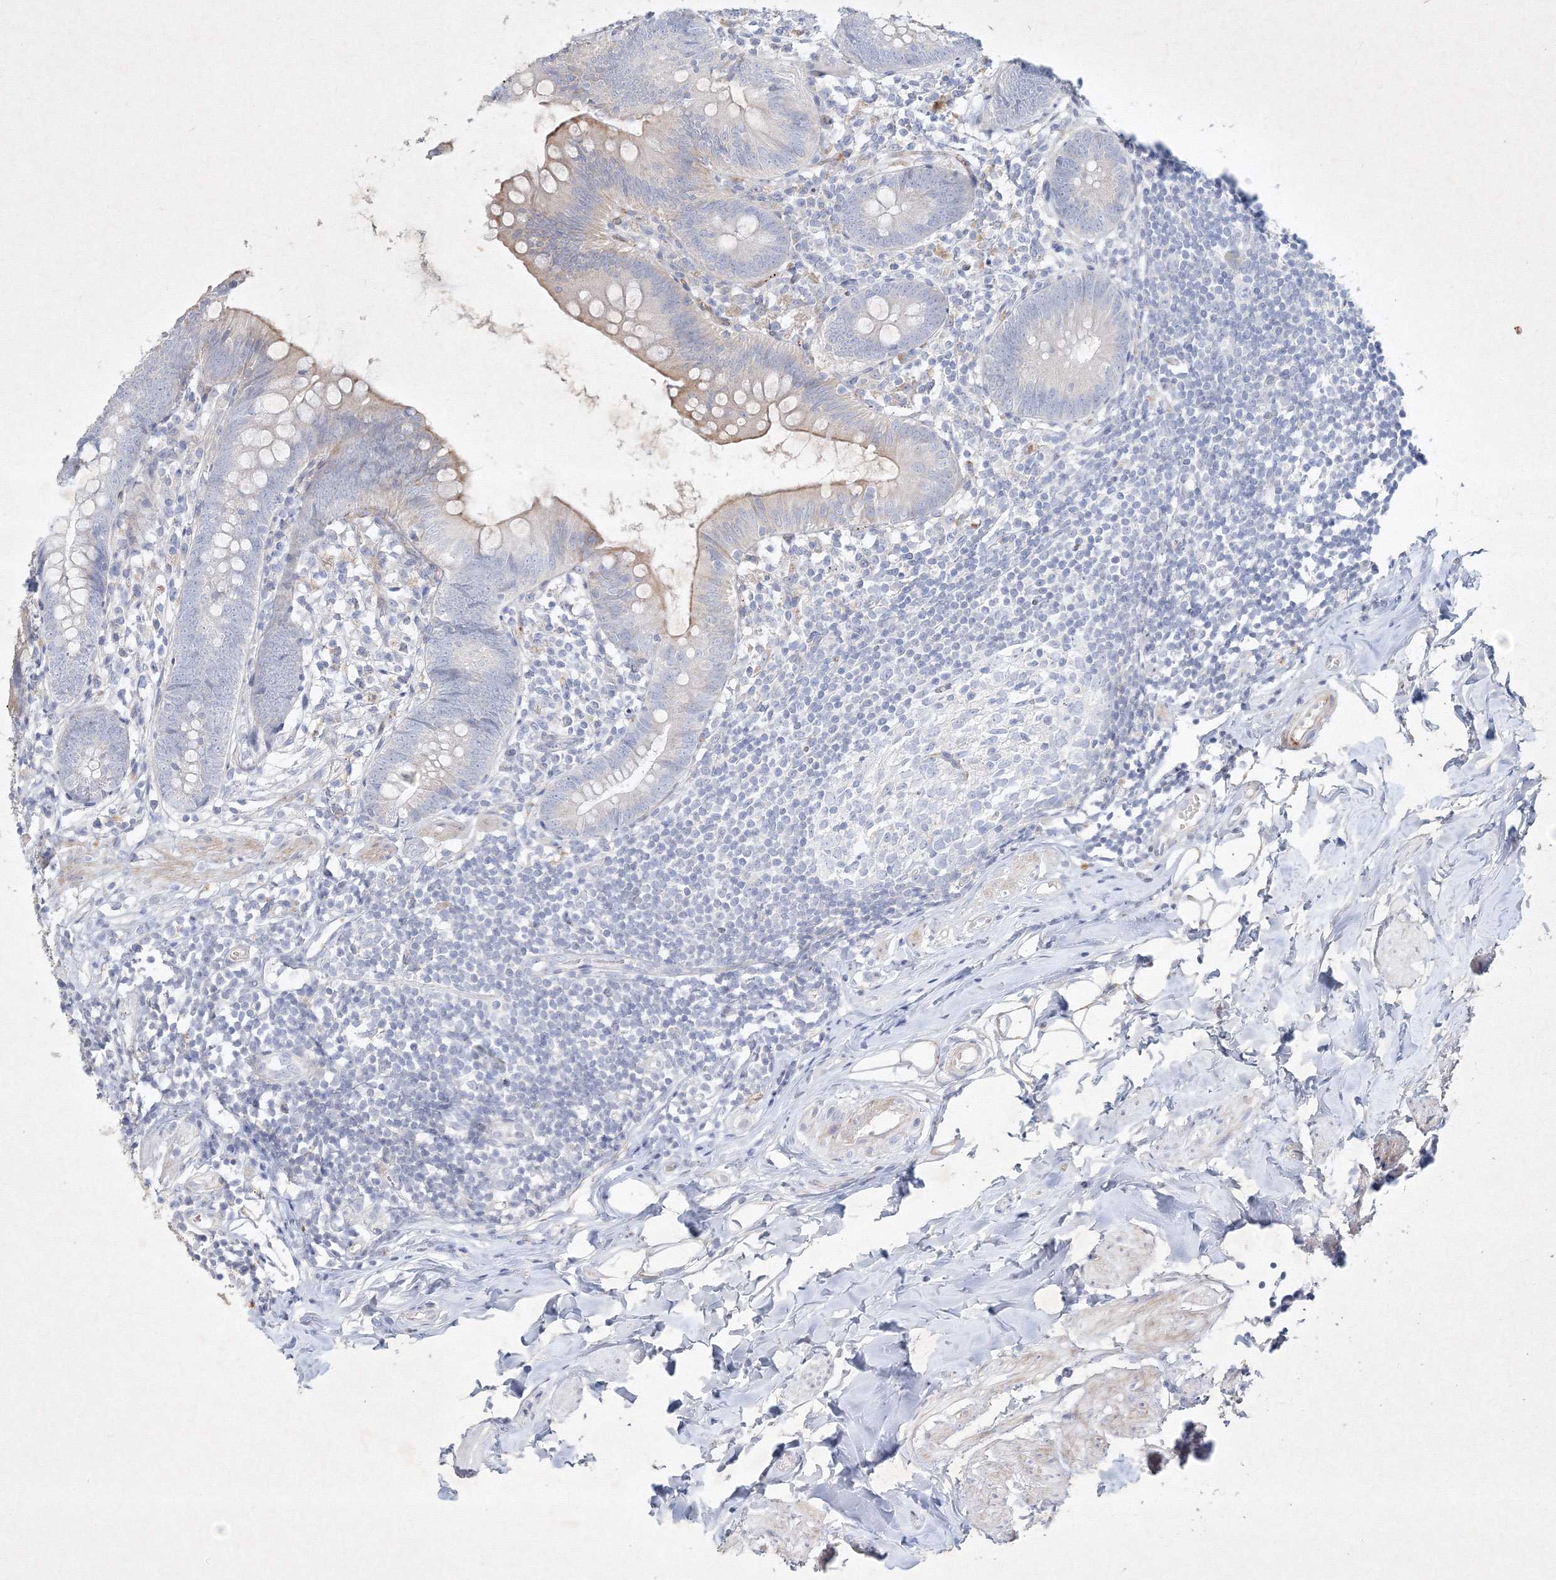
{"staining": {"intensity": "moderate", "quantity": "<25%", "location": "cytoplasmic/membranous"}, "tissue": "appendix", "cell_type": "Glandular cells", "image_type": "normal", "snomed": [{"axis": "morphology", "description": "Normal tissue, NOS"}, {"axis": "topography", "description": "Appendix"}], "caption": "Appendix stained with DAB immunohistochemistry (IHC) displays low levels of moderate cytoplasmic/membranous staining in about <25% of glandular cells.", "gene": "CXXC4", "patient": {"sex": "female", "age": 62}}